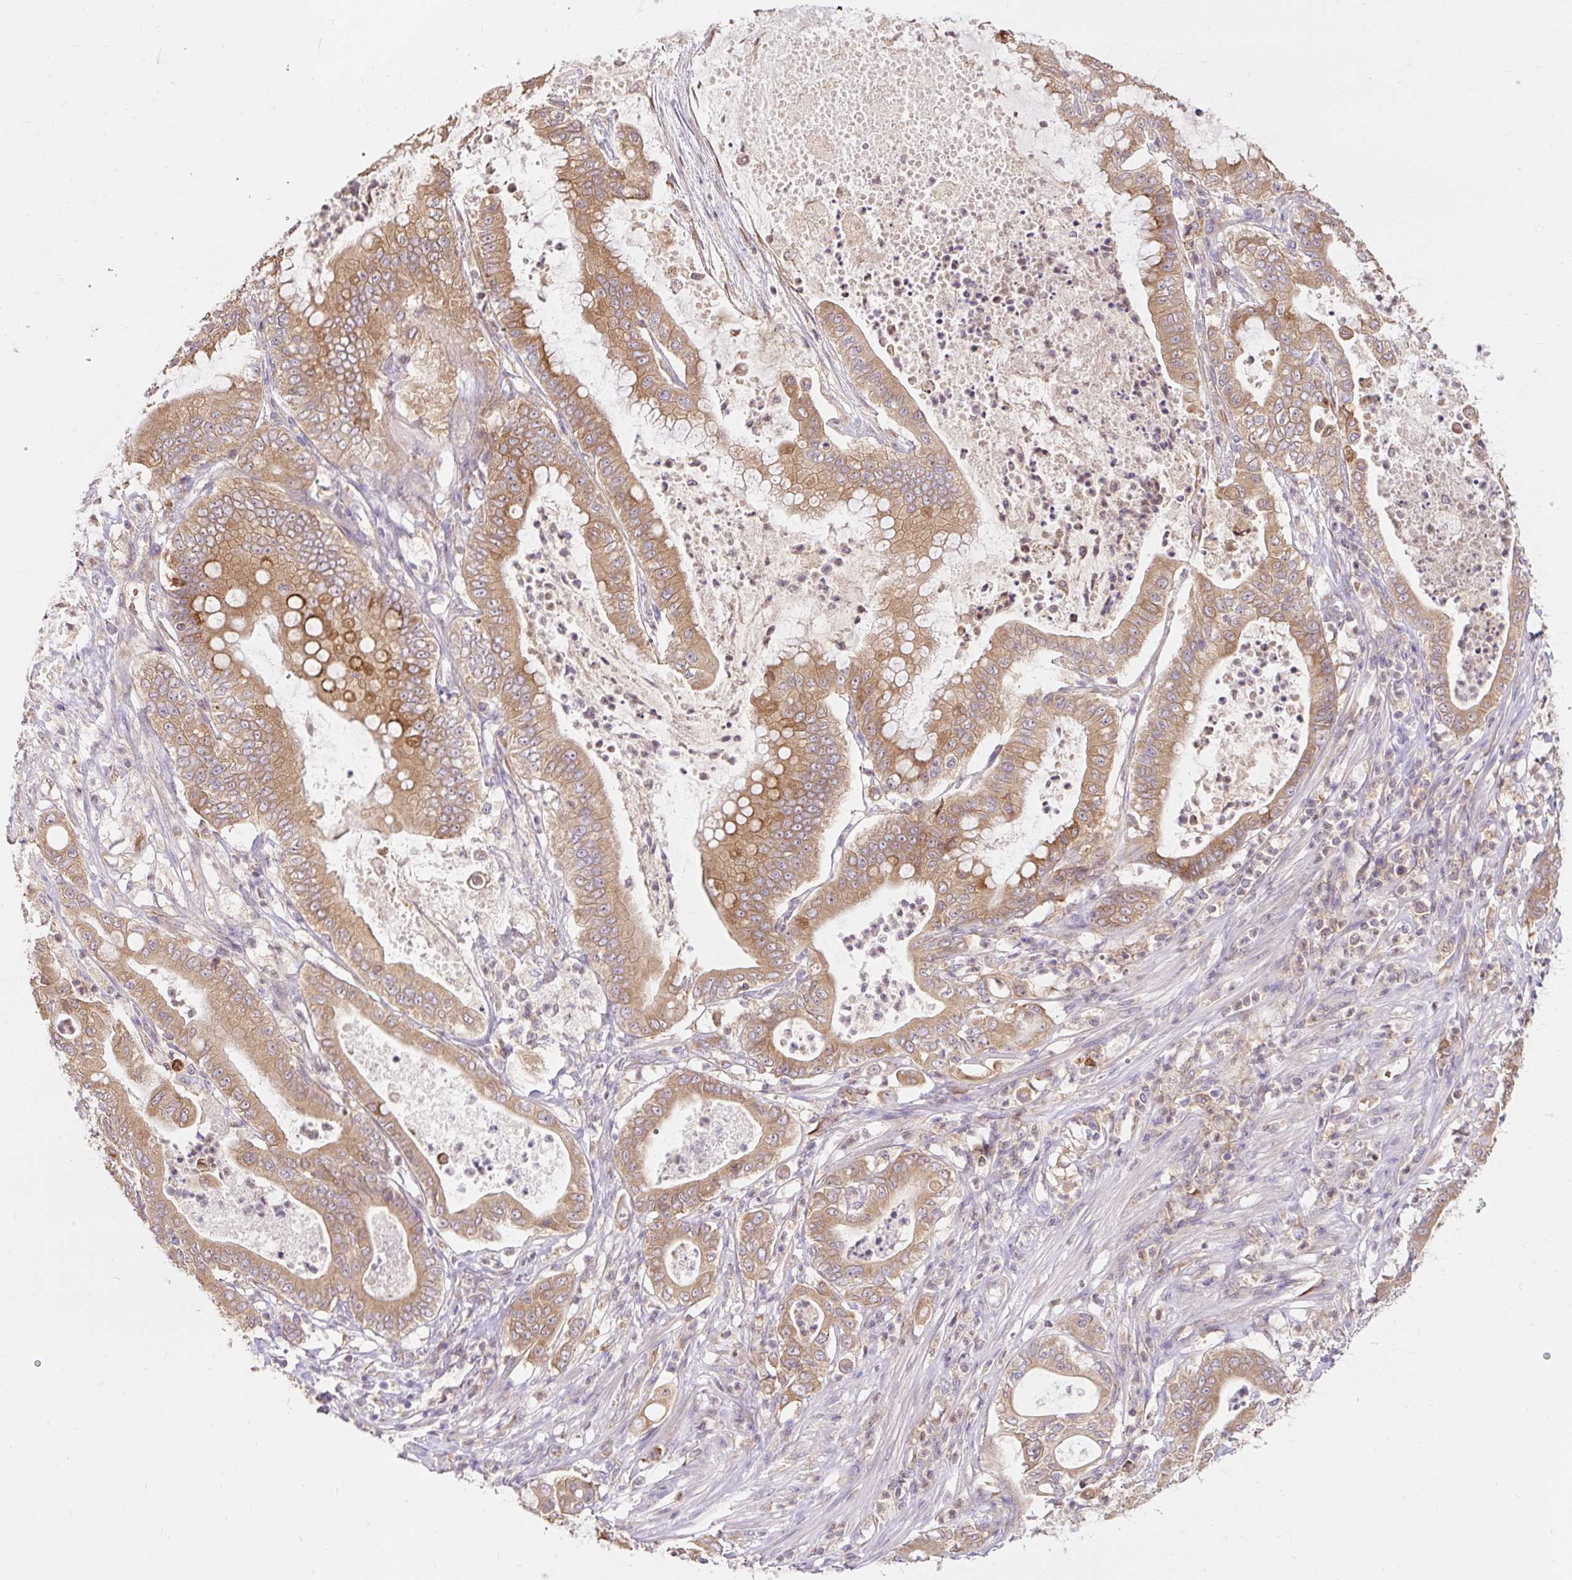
{"staining": {"intensity": "moderate", "quantity": ">75%", "location": "cytoplasmic/membranous"}, "tissue": "pancreatic cancer", "cell_type": "Tumor cells", "image_type": "cancer", "snomed": [{"axis": "morphology", "description": "Adenocarcinoma, NOS"}, {"axis": "topography", "description": "Pancreas"}], "caption": "IHC of human adenocarcinoma (pancreatic) shows medium levels of moderate cytoplasmic/membranous positivity in approximately >75% of tumor cells.", "gene": "SEC63", "patient": {"sex": "male", "age": 71}}